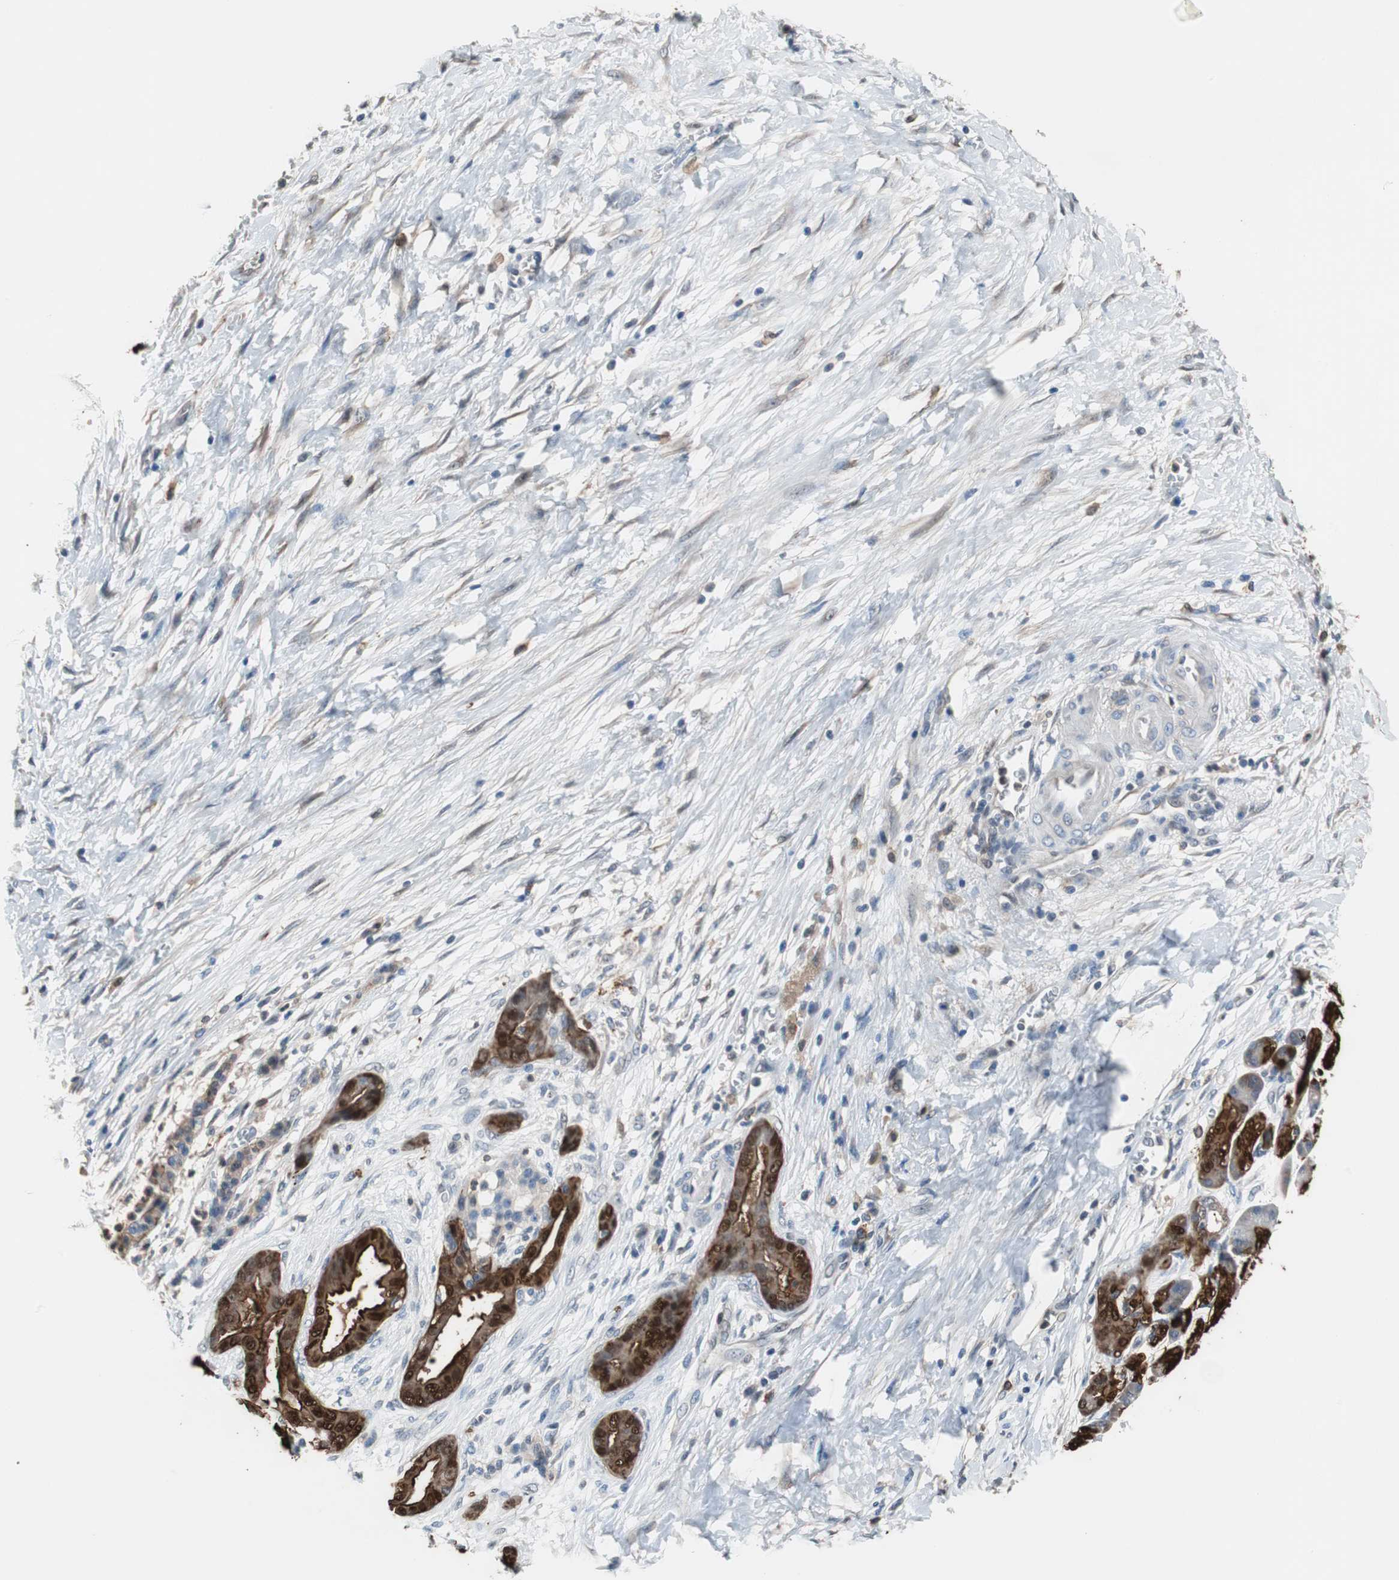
{"staining": {"intensity": "strong", "quantity": ">75%", "location": "cytoplasmic/membranous,nuclear"}, "tissue": "pancreatic cancer", "cell_type": "Tumor cells", "image_type": "cancer", "snomed": [{"axis": "morphology", "description": "Adenocarcinoma, NOS"}, {"axis": "topography", "description": "Pancreas"}], "caption": "Tumor cells show high levels of strong cytoplasmic/membranous and nuclear staining in approximately >75% of cells in human pancreatic cancer. (brown staining indicates protein expression, while blue staining denotes nuclei).", "gene": "ANXA4", "patient": {"sex": "male", "age": 59}}